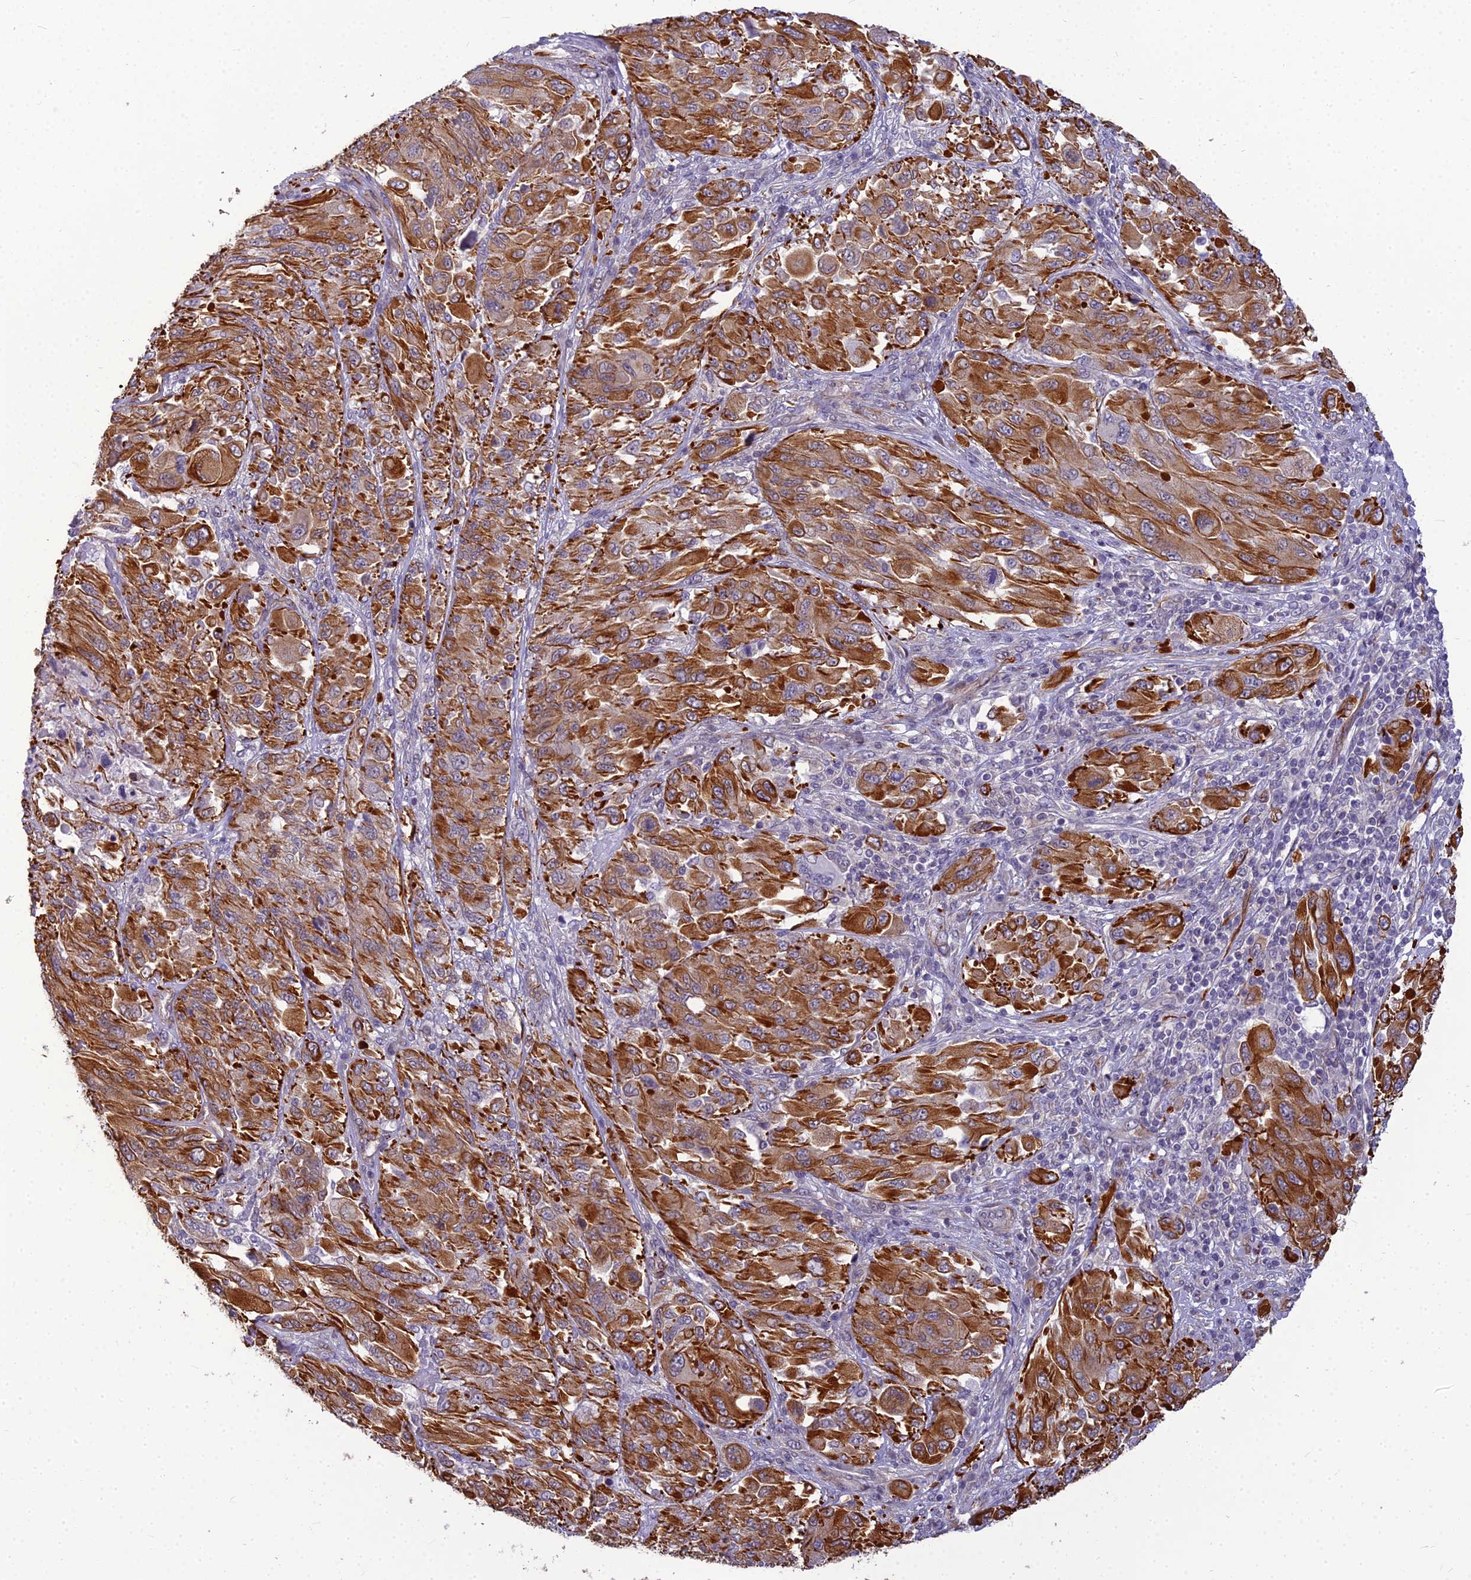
{"staining": {"intensity": "strong", "quantity": ">75%", "location": "cytoplasmic/membranous"}, "tissue": "melanoma", "cell_type": "Tumor cells", "image_type": "cancer", "snomed": [{"axis": "morphology", "description": "Malignant melanoma, NOS"}, {"axis": "topography", "description": "Skin"}], "caption": "Human malignant melanoma stained with a protein marker reveals strong staining in tumor cells.", "gene": "RGL3", "patient": {"sex": "female", "age": 91}}